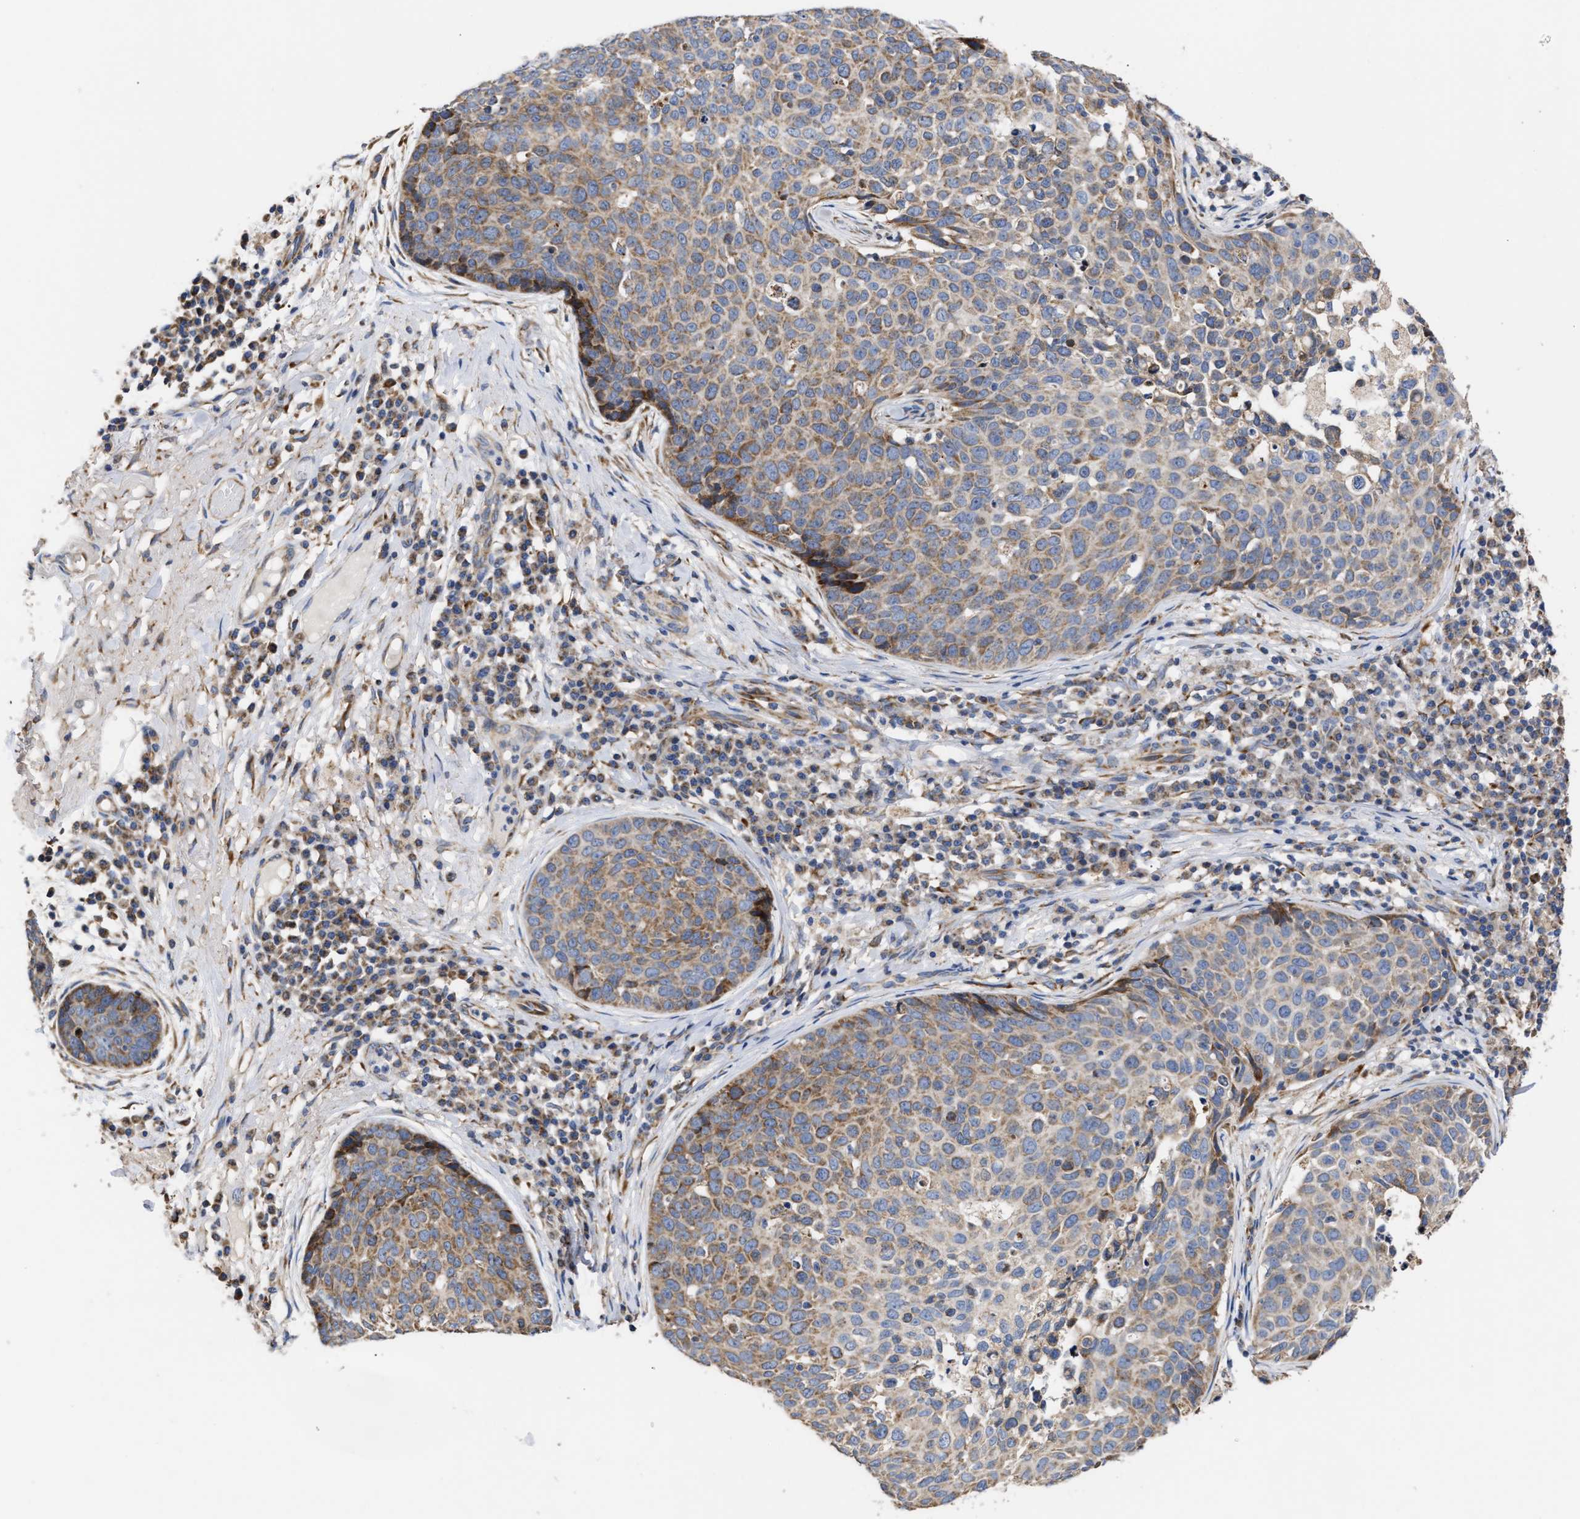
{"staining": {"intensity": "weak", "quantity": ">75%", "location": "cytoplasmic/membranous"}, "tissue": "skin cancer", "cell_type": "Tumor cells", "image_type": "cancer", "snomed": [{"axis": "morphology", "description": "Squamous cell carcinoma in situ, NOS"}, {"axis": "morphology", "description": "Squamous cell carcinoma, NOS"}, {"axis": "topography", "description": "Skin"}], "caption": "Squamous cell carcinoma in situ (skin) stained with a brown dye exhibits weak cytoplasmic/membranous positive positivity in approximately >75% of tumor cells.", "gene": "MALSU1", "patient": {"sex": "male", "age": 93}}